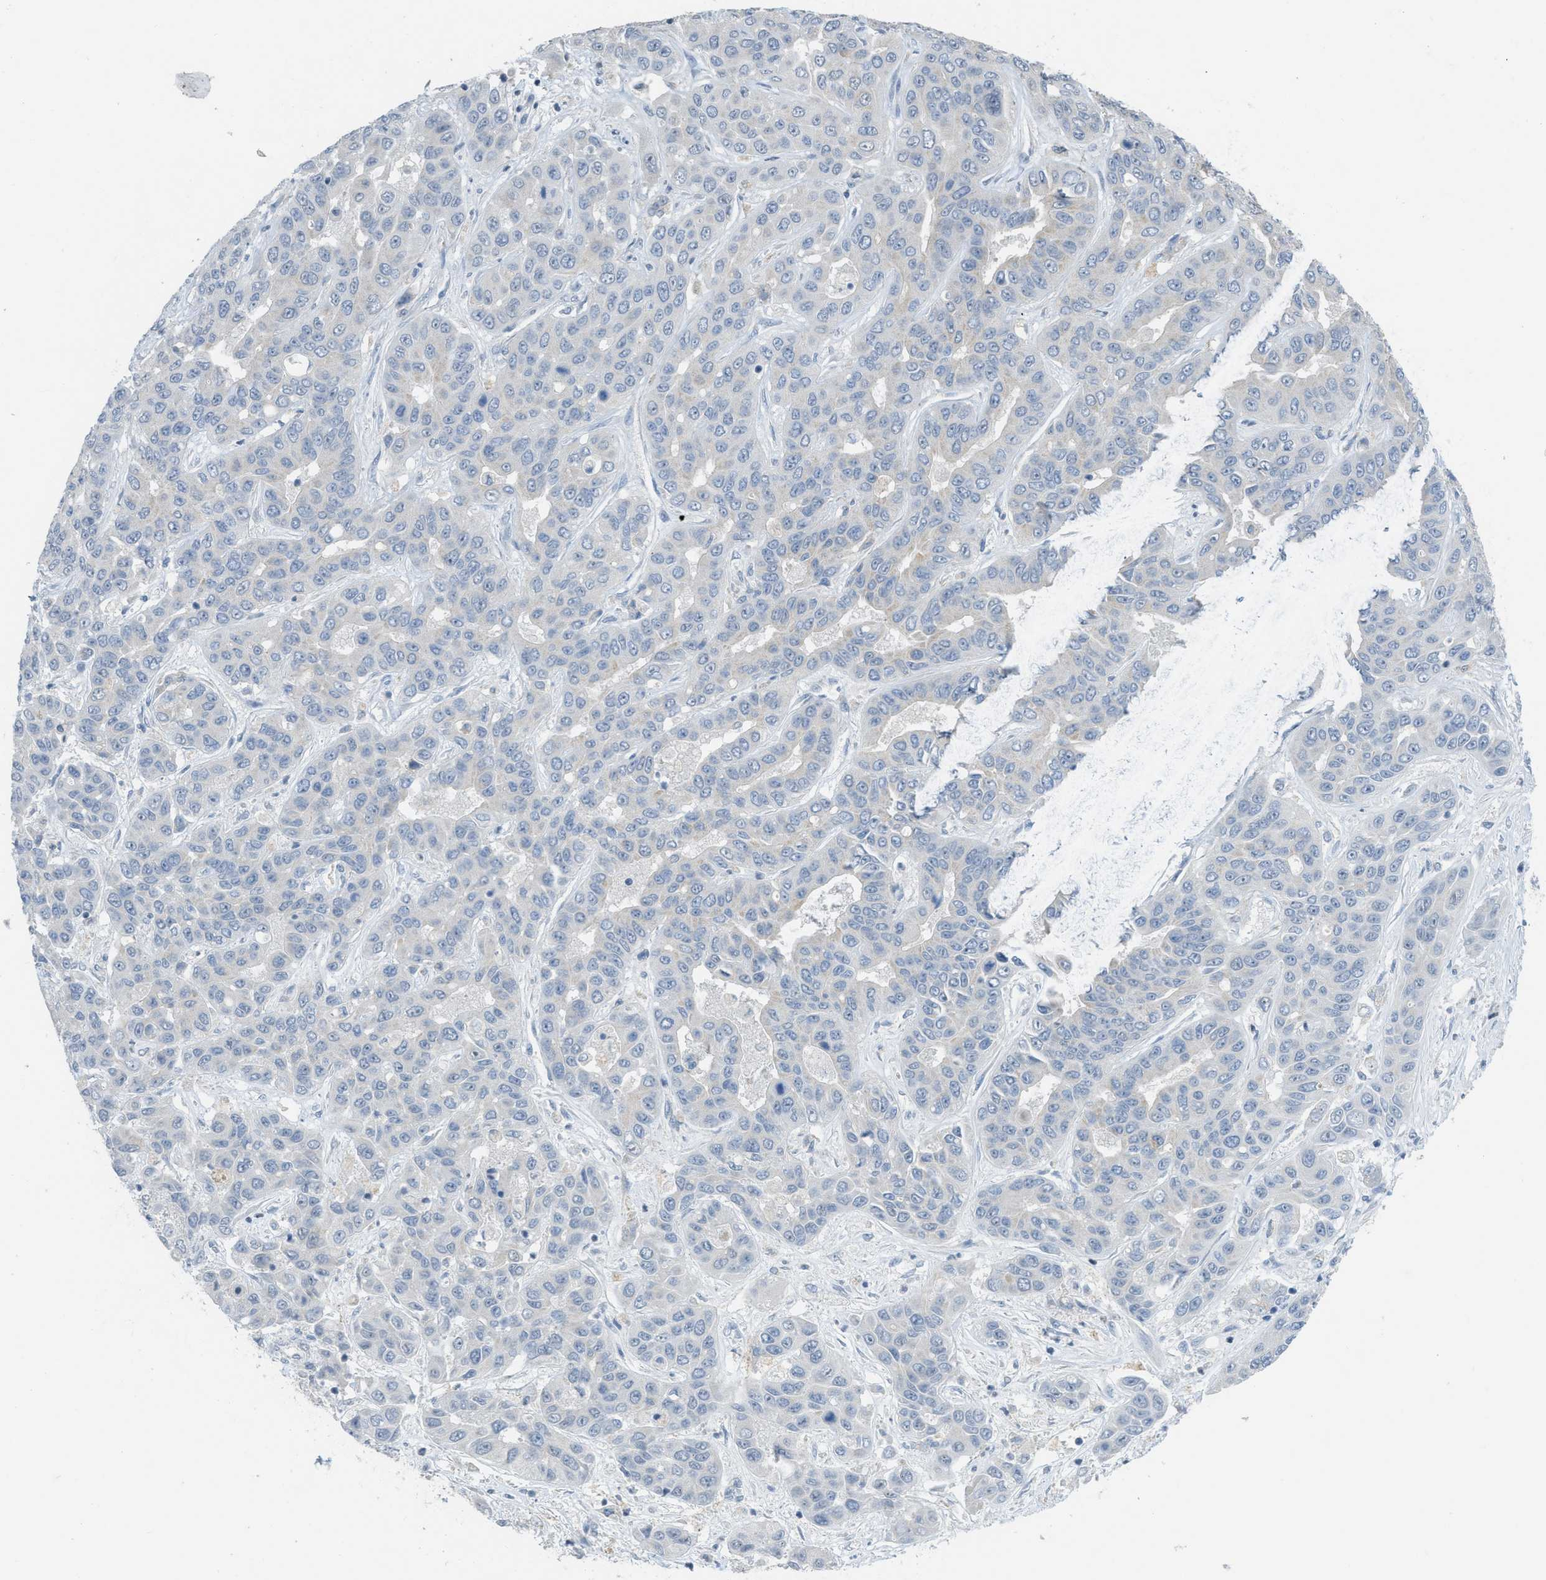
{"staining": {"intensity": "negative", "quantity": "none", "location": "none"}, "tissue": "liver cancer", "cell_type": "Tumor cells", "image_type": "cancer", "snomed": [{"axis": "morphology", "description": "Cholangiocarcinoma"}, {"axis": "topography", "description": "Liver"}], "caption": "Immunohistochemistry micrograph of neoplastic tissue: human liver cancer stained with DAB (3,3'-diaminobenzidine) demonstrates no significant protein positivity in tumor cells. (Stains: DAB (3,3'-diaminobenzidine) IHC with hematoxylin counter stain, Microscopy: brightfield microscopy at high magnification).", "gene": "TXNDC2", "patient": {"sex": "female", "age": 52}}